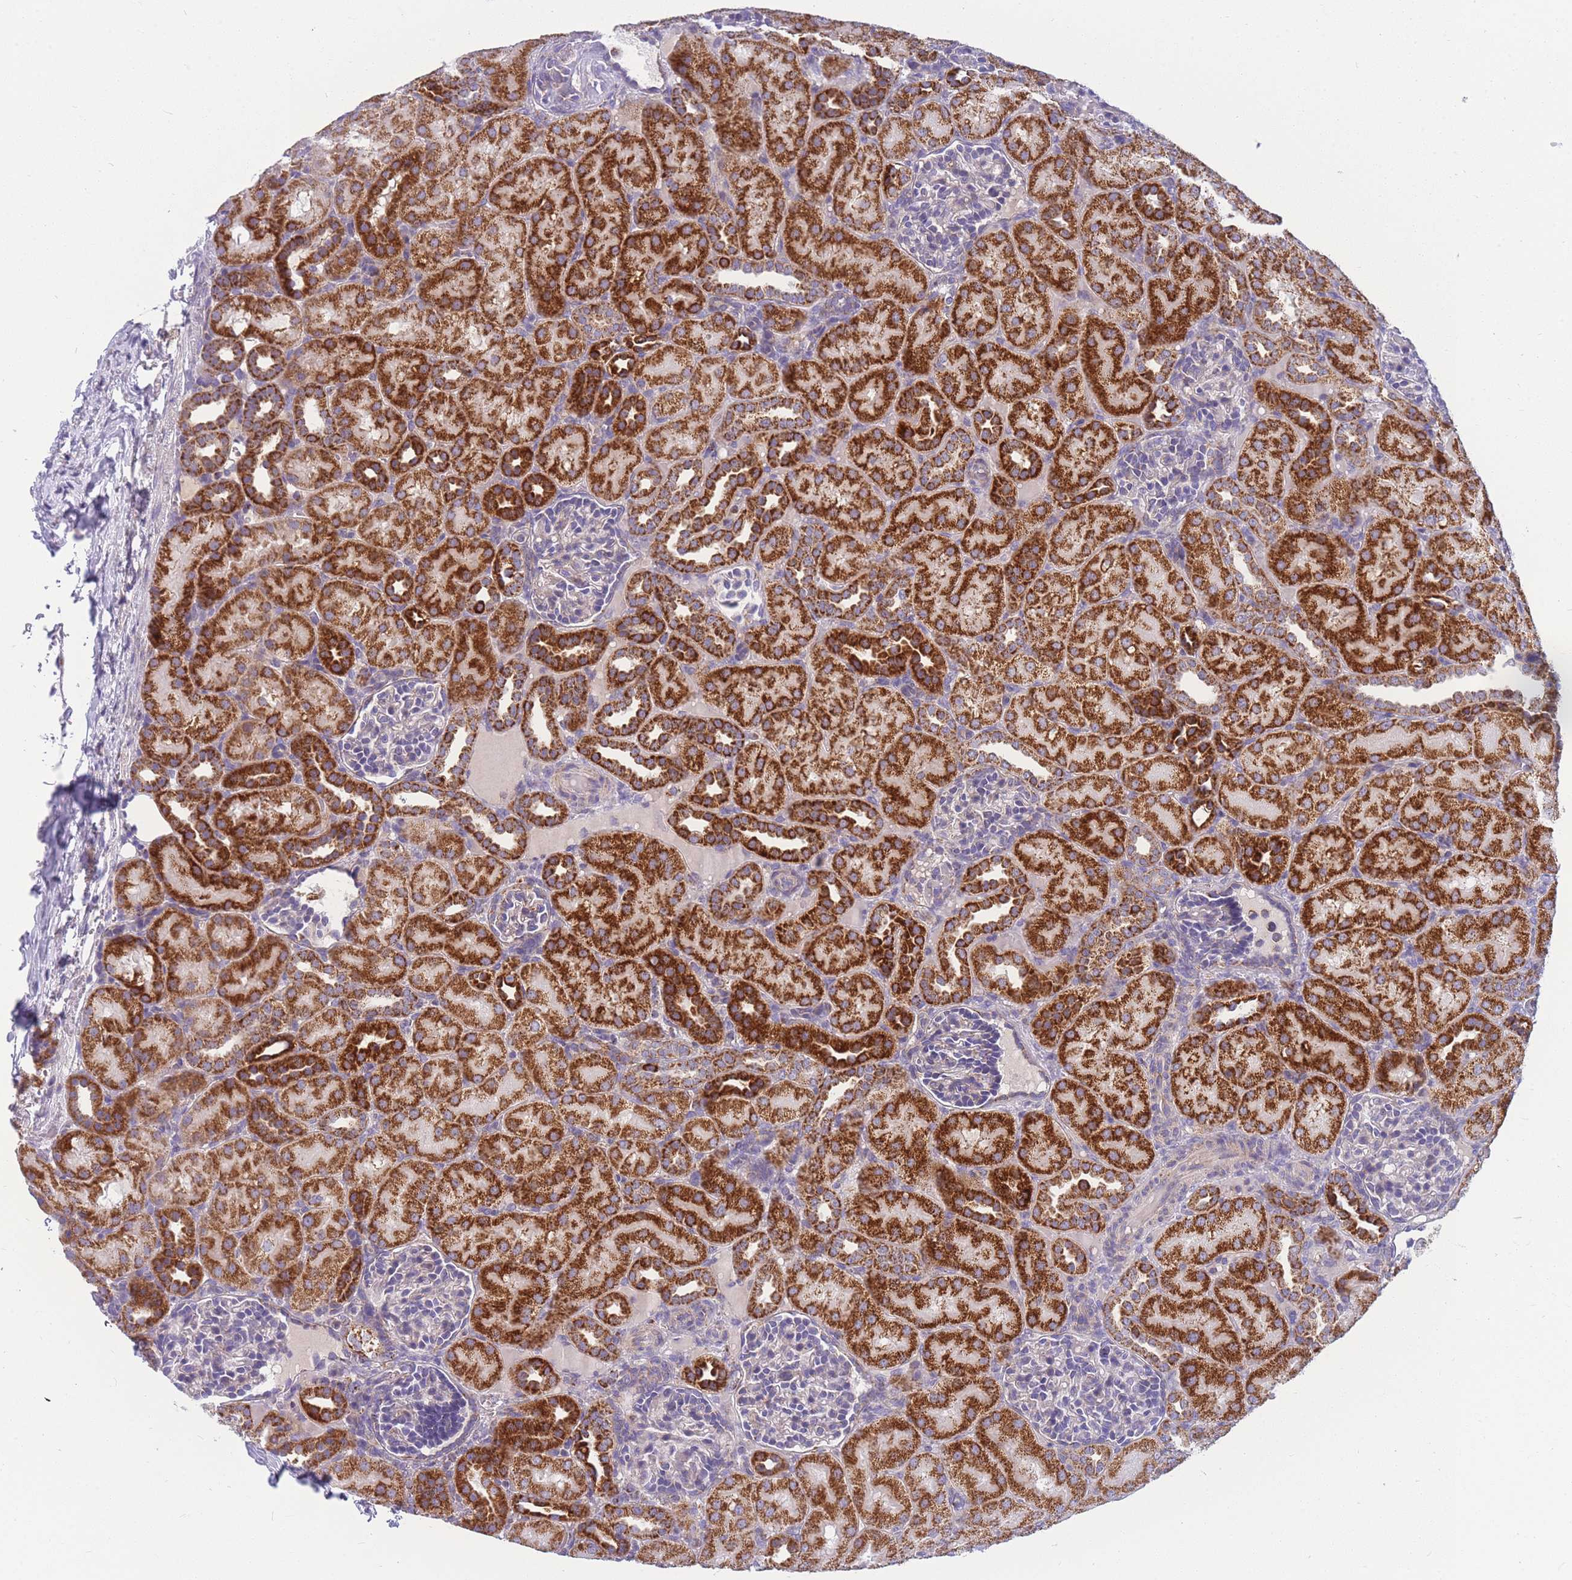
{"staining": {"intensity": "moderate", "quantity": "<25%", "location": "cytoplasmic/membranous"}, "tissue": "kidney", "cell_type": "Cells in glomeruli", "image_type": "normal", "snomed": [{"axis": "morphology", "description": "Normal tissue, NOS"}, {"axis": "topography", "description": "Kidney"}], "caption": "Kidney stained with a protein marker displays moderate staining in cells in glomeruli.", "gene": "MRPS11", "patient": {"sex": "male", "age": 1}}